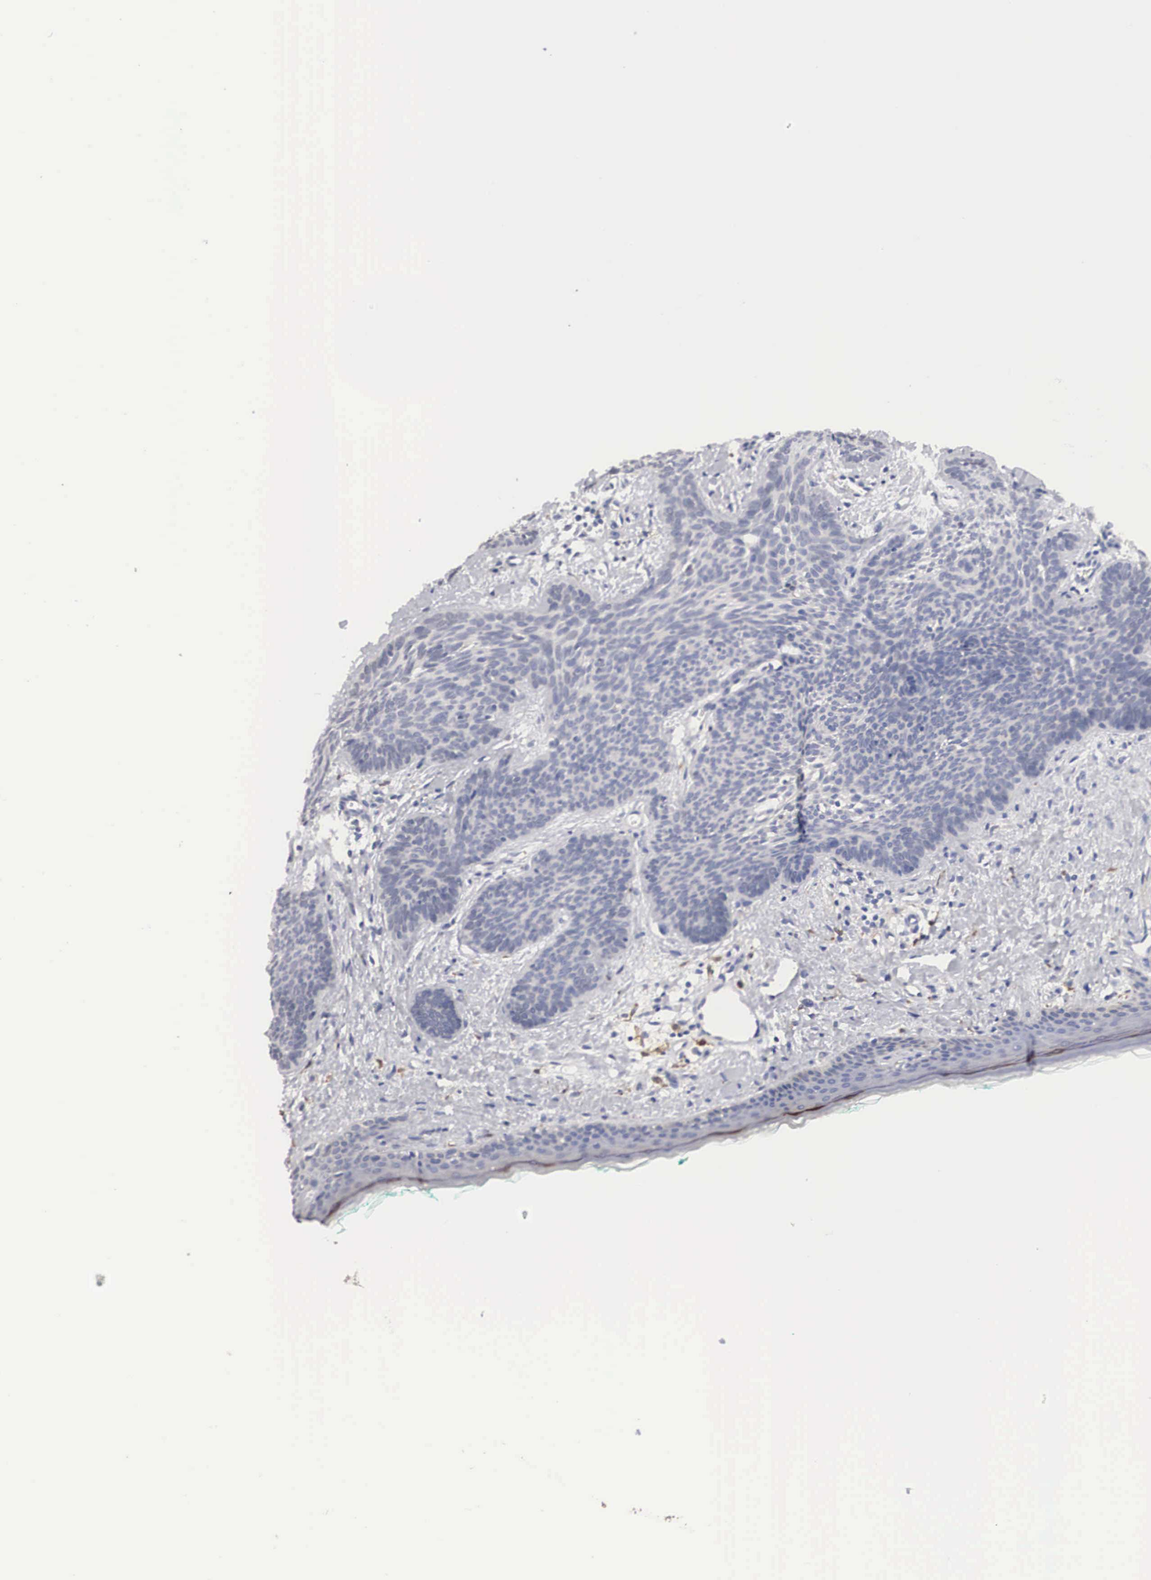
{"staining": {"intensity": "negative", "quantity": "none", "location": "none"}, "tissue": "skin cancer", "cell_type": "Tumor cells", "image_type": "cancer", "snomed": [{"axis": "morphology", "description": "Basal cell carcinoma"}, {"axis": "topography", "description": "Skin"}], "caption": "Tumor cells are negative for brown protein staining in basal cell carcinoma (skin).", "gene": "HMOX1", "patient": {"sex": "female", "age": 81}}